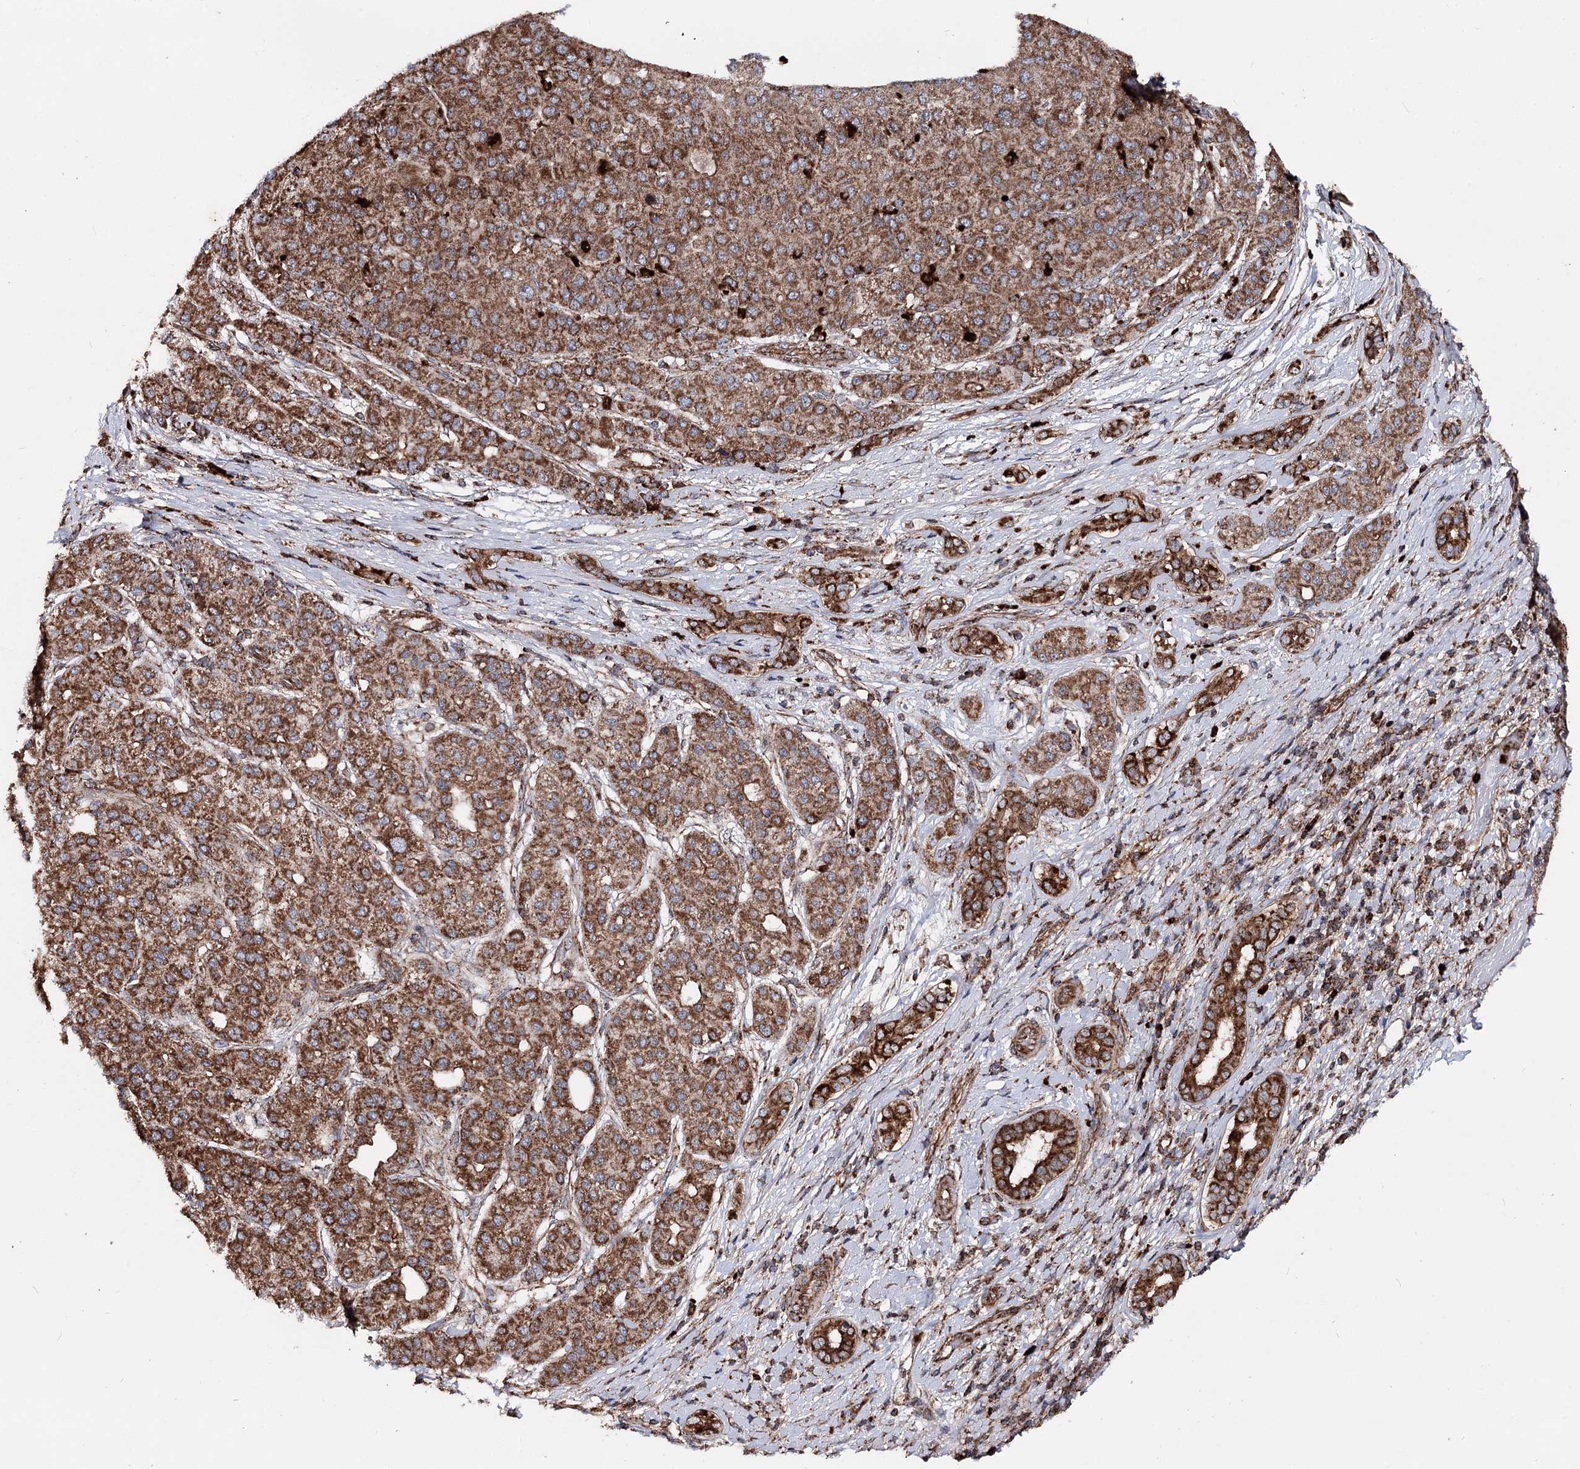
{"staining": {"intensity": "strong", "quantity": ">75%", "location": "cytoplasmic/membranous"}, "tissue": "liver cancer", "cell_type": "Tumor cells", "image_type": "cancer", "snomed": [{"axis": "morphology", "description": "Carcinoma, Hepatocellular, NOS"}, {"axis": "topography", "description": "Liver"}], "caption": "Immunohistochemistry staining of liver hepatocellular carcinoma, which reveals high levels of strong cytoplasmic/membranous positivity in about >75% of tumor cells indicating strong cytoplasmic/membranous protein staining. The staining was performed using DAB (brown) for protein detection and nuclei were counterstained in hematoxylin (blue).", "gene": "FGFR1OP2", "patient": {"sex": "male", "age": 65}}